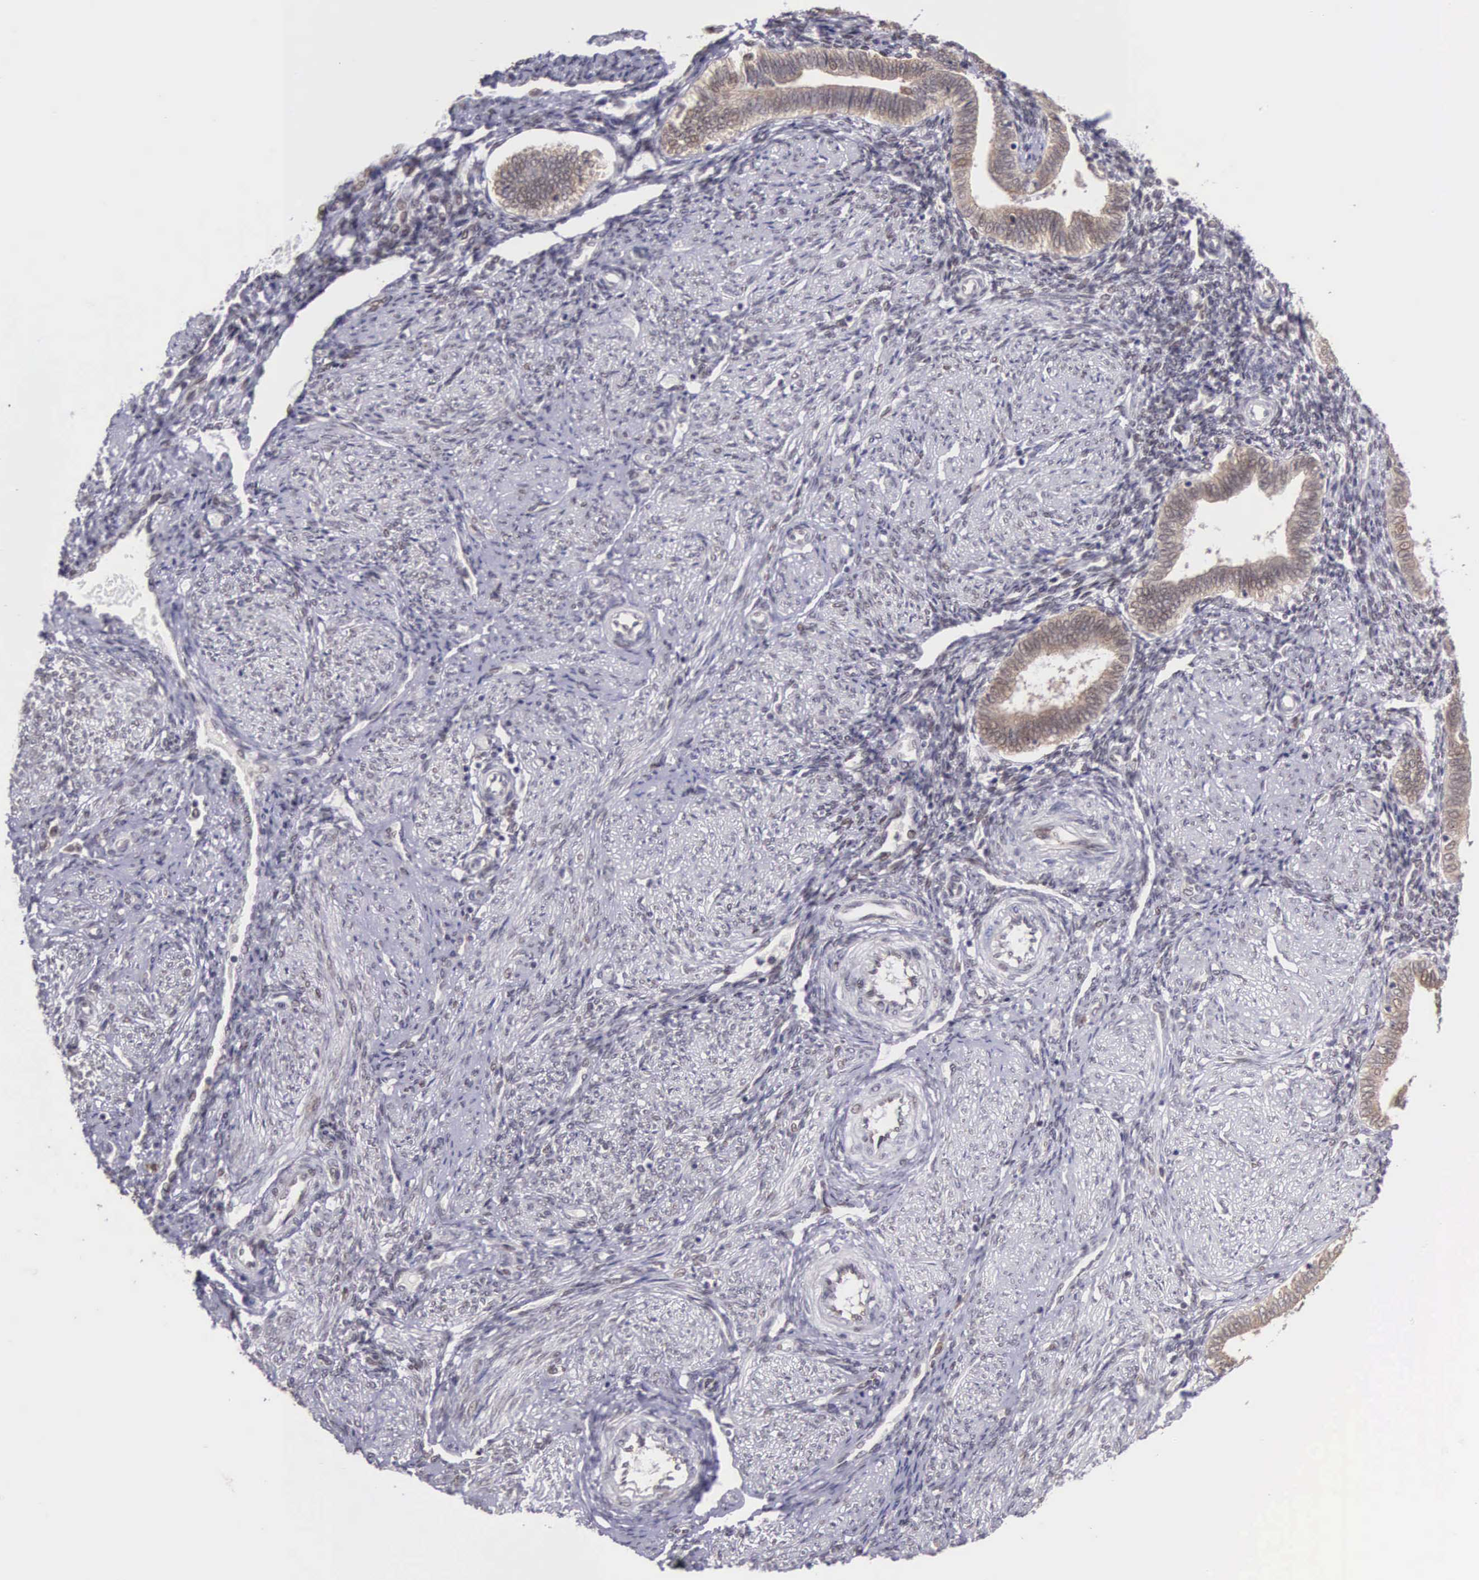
{"staining": {"intensity": "negative", "quantity": "none", "location": "none"}, "tissue": "endometrium", "cell_type": "Cells in endometrial stroma", "image_type": "normal", "snomed": [{"axis": "morphology", "description": "Normal tissue, NOS"}, {"axis": "topography", "description": "Endometrium"}], "caption": "IHC micrograph of benign endometrium: endometrium stained with DAB (3,3'-diaminobenzidine) displays no significant protein positivity in cells in endometrial stroma. (DAB (3,3'-diaminobenzidine) immunohistochemistry (IHC), high magnification).", "gene": "SLC25A21", "patient": {"sex": "female", "age": 36}}